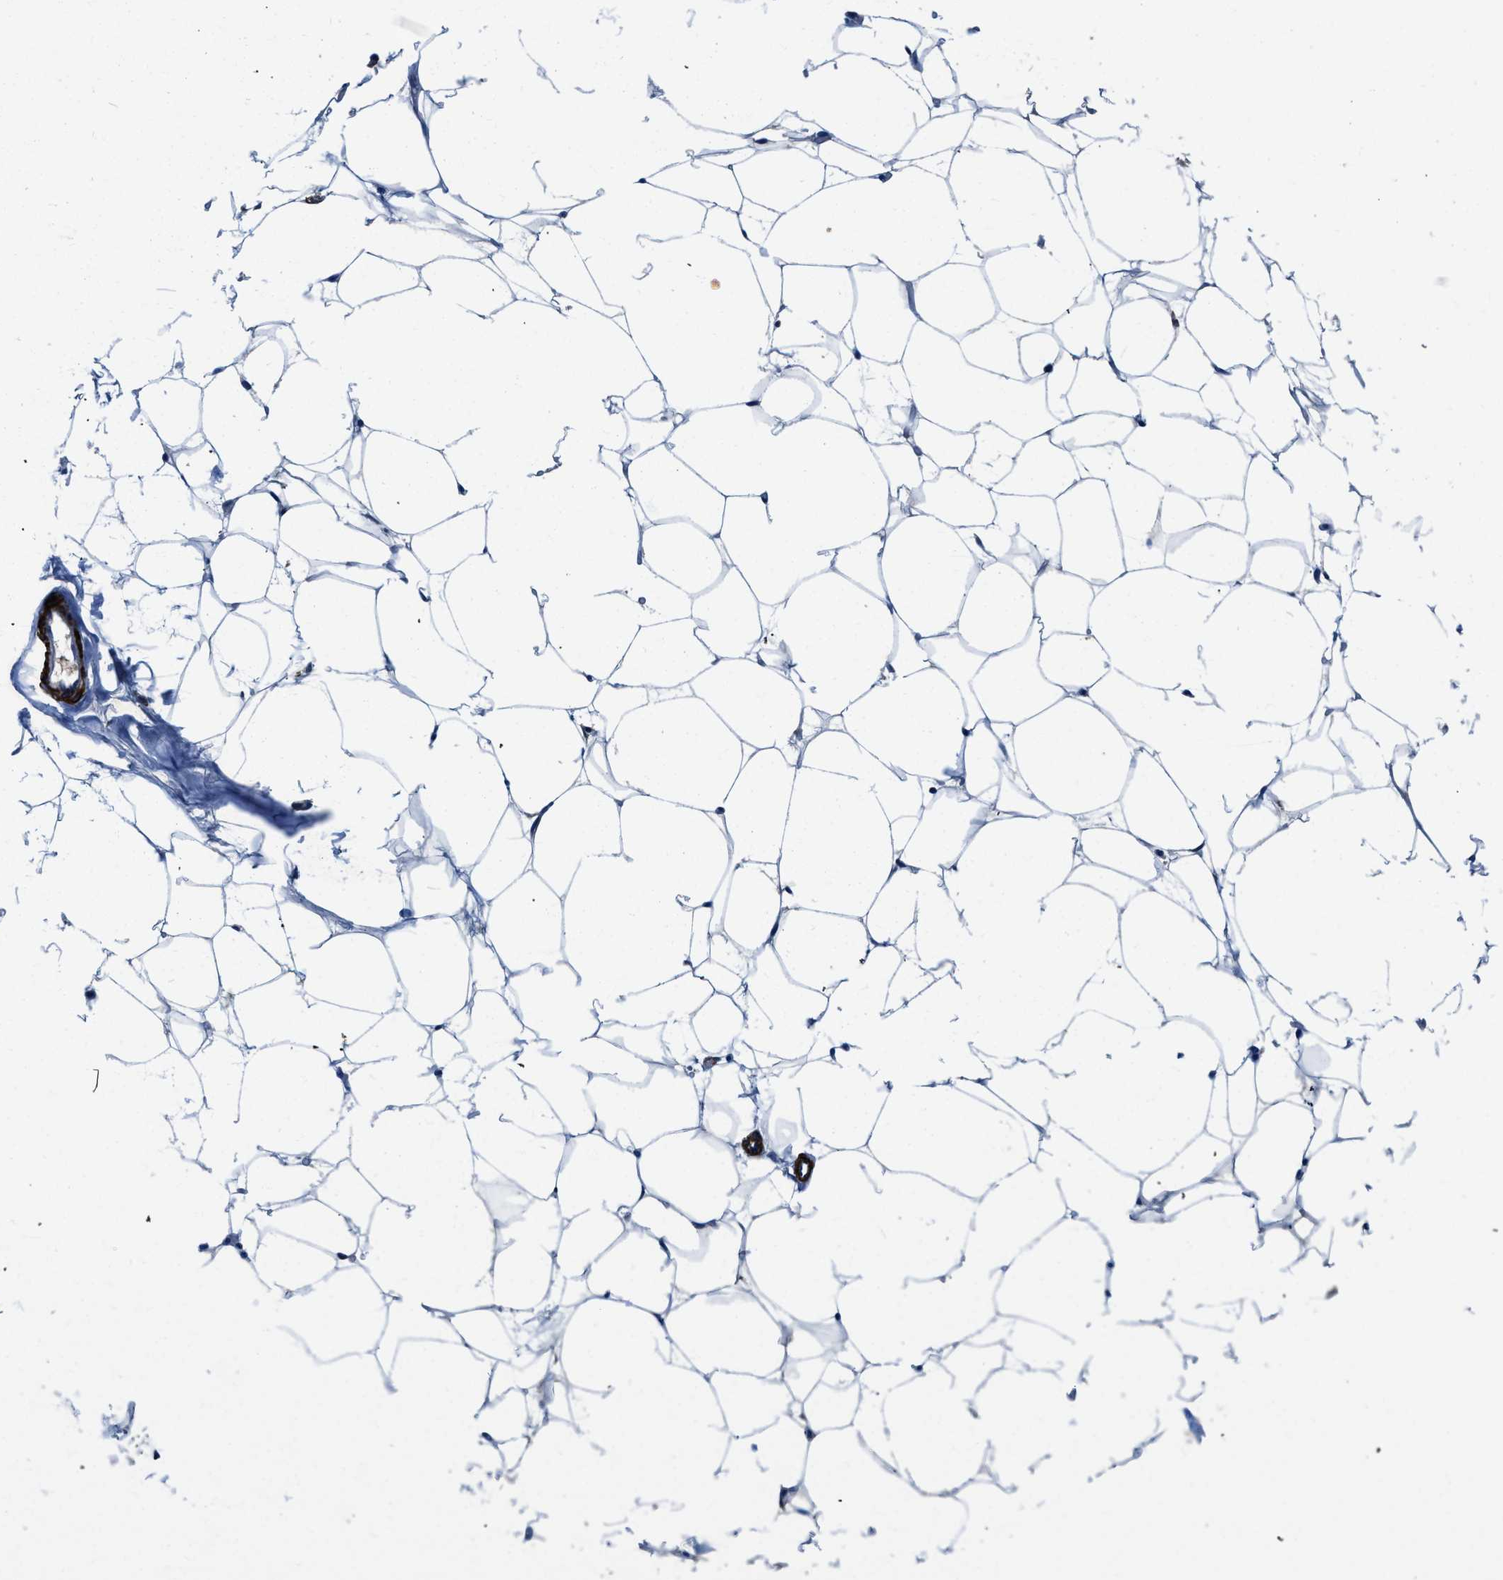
{"staining": {"intensity": "negative", "quantity": "none", "location": "none"}, "tissue": "adipose tissue", "cell_type": "Adipocytes", "image_type": "normal", "snomed": [{"axis": "morphology", "description": "Normal tissue, NOS"}, {"axis": "topography", "description": "Breast"}, {"axis": "topography", "description": "Soft tissue"}], "caption": "This is a micrograph of immunohistochemistry staining of benign adipose tissue, which shows no expression in adipocytes. (DAB IHC visualized using brightfield microscopy, high magnification).", "gene": "LANCL2", "patient": {"sex": "female", "age": 75}}